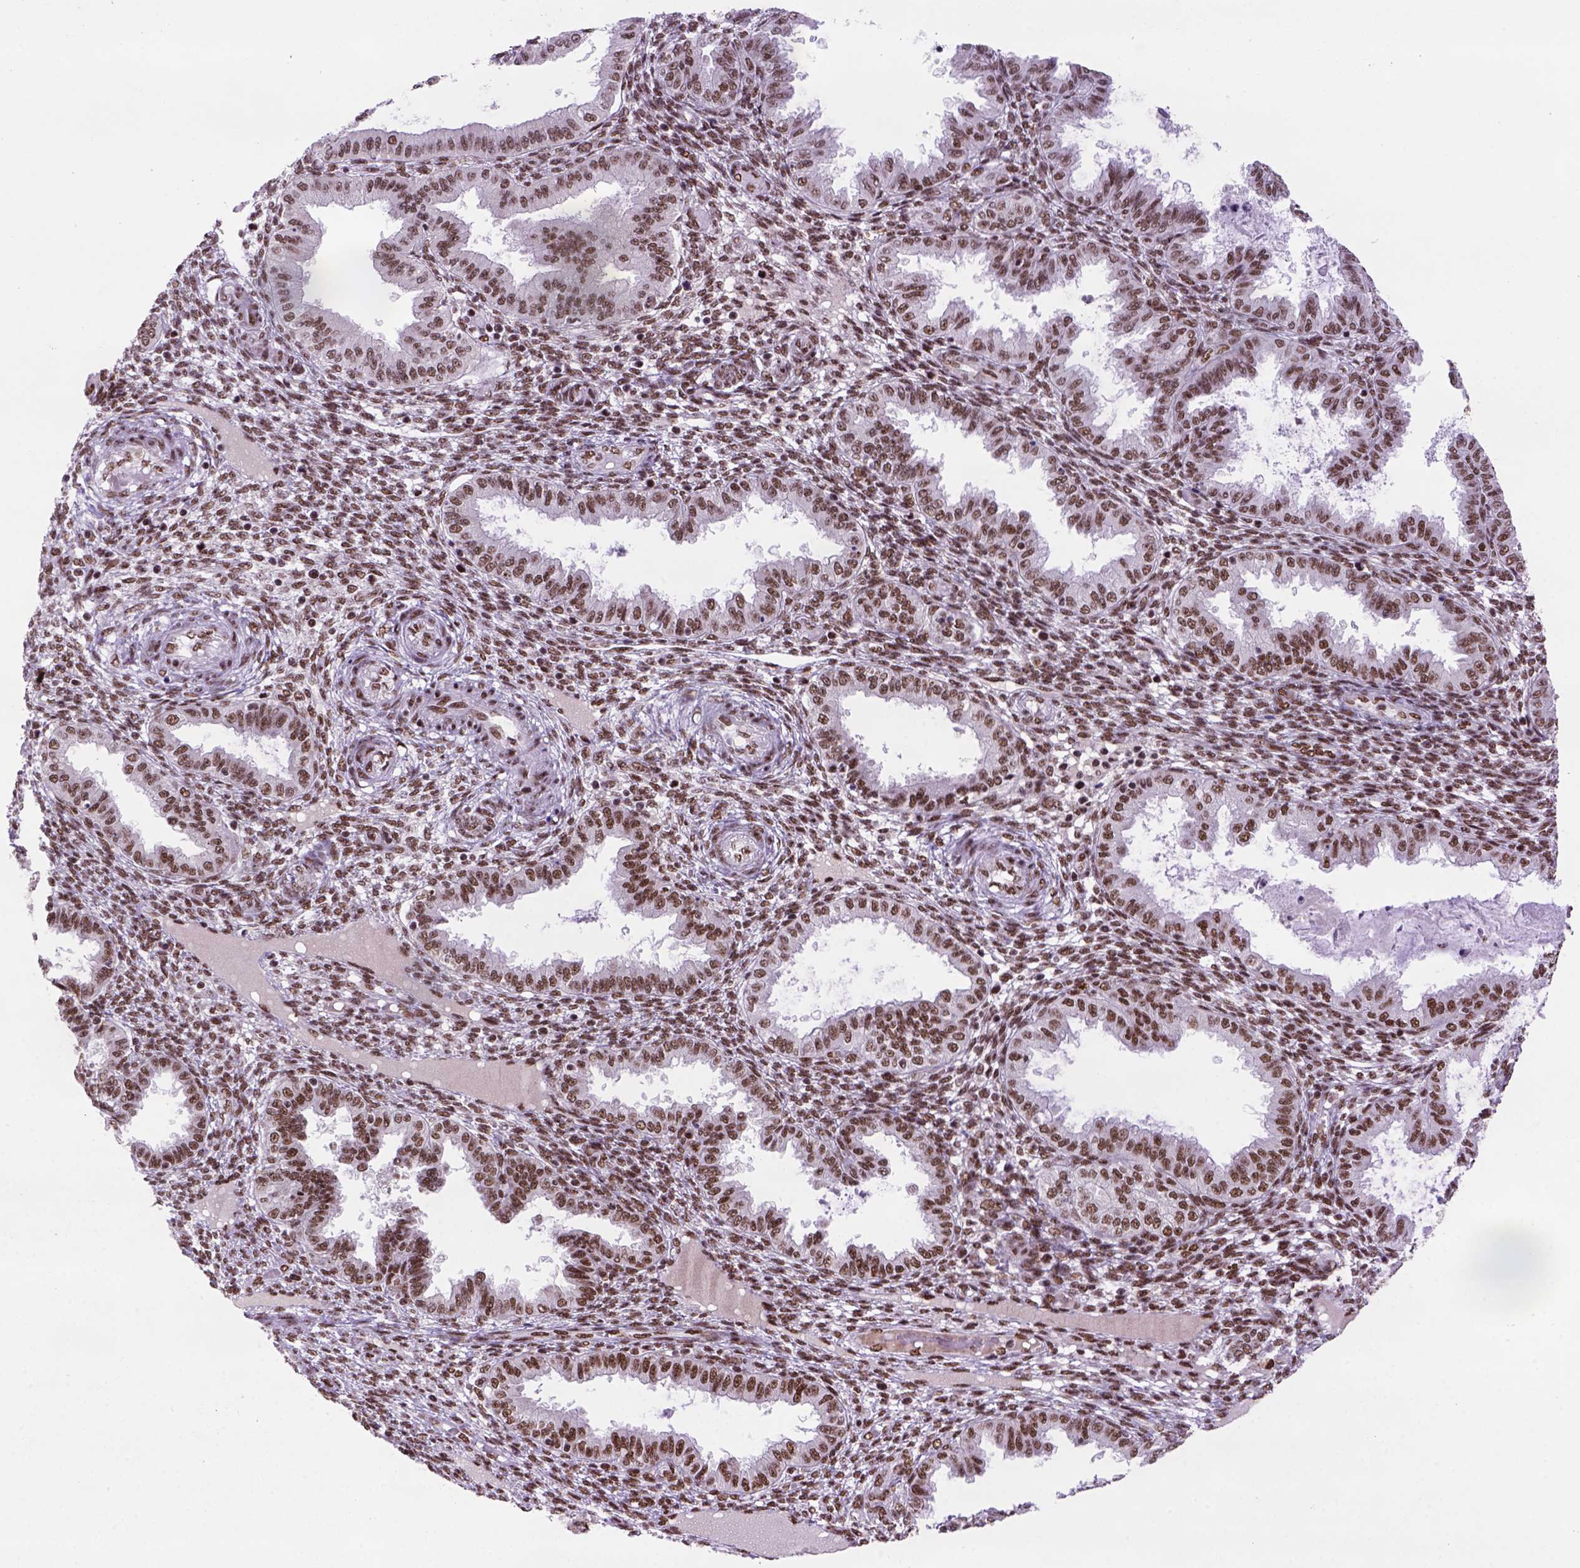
{"staining": {"intensity": "moderate", "quantity": ">75%", "location": "nuclear"}, "tissue": "endometrium", "cell_type": "Cells in endometrial stroma", "image_type": "normal", "snomed": [{"axis": "morphology", "description": "Normal tissue, NOS"}, {"axis": "topography", "description": "Endometrium"}], "caption": "Moderate nuclear protein expression is present in approximately >75% of cells in endometrial stroma in endometrium.", "gene": "NSMCE2", "patient": {"sex": "female", "age": 33}}